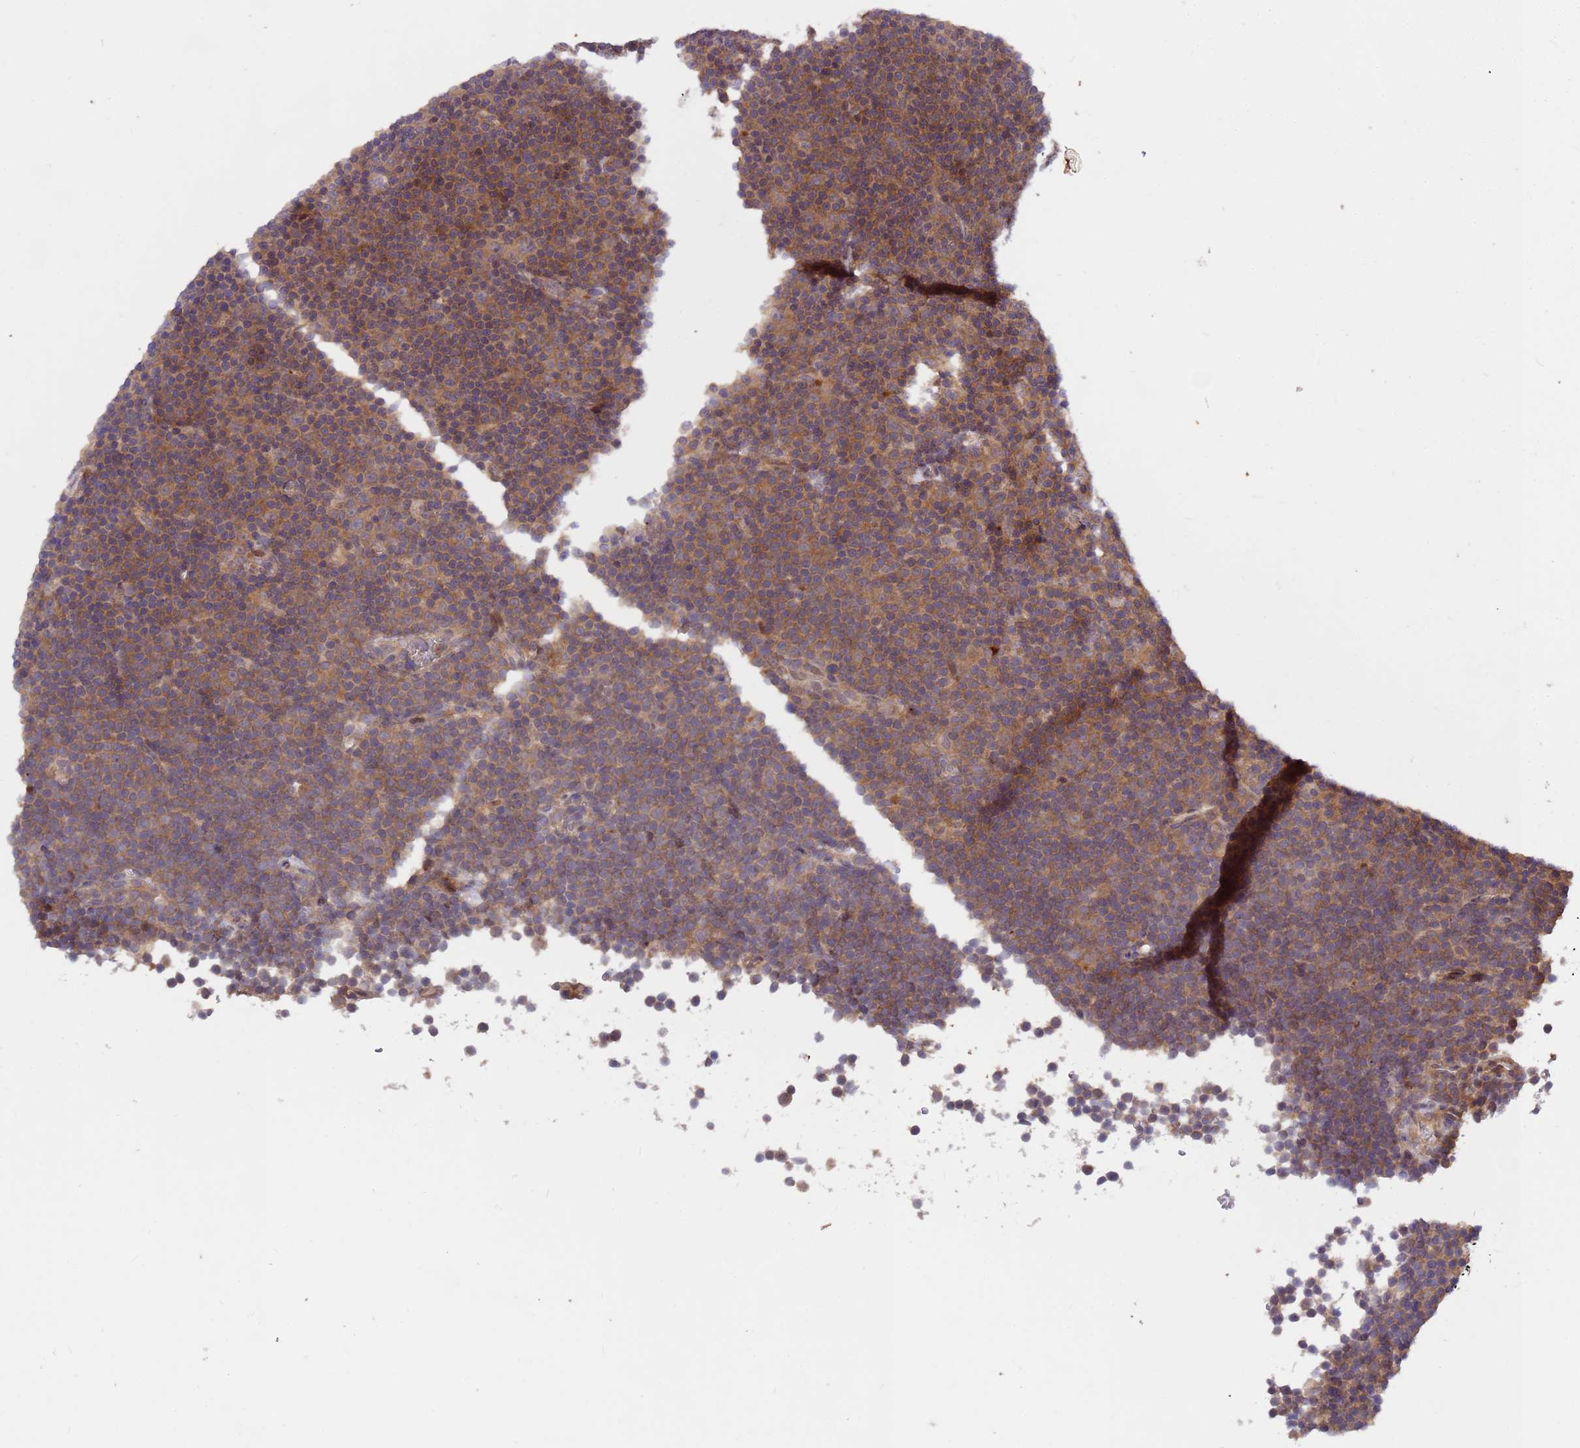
{"staining": {"intensity": "moderate", "quantity": ">75%", "location": "cytoplasmic/membranous"}, "tissue": "lymphoma", "cell_type": "Tumor cells", "image_type": "cancer", "snomed": [{"axis": "morphology", "description": "Malignant lymphoma, non-Hodgkin's type, Low grade"}, {"axis": "topography", "description": "Lymph node"}], "caption": "Human lymphoma stained with a protein marker reveals moderate staining in tumor cells.", "gene": "PPP2CB", "patient": {"sex": "female", "age": 67}}